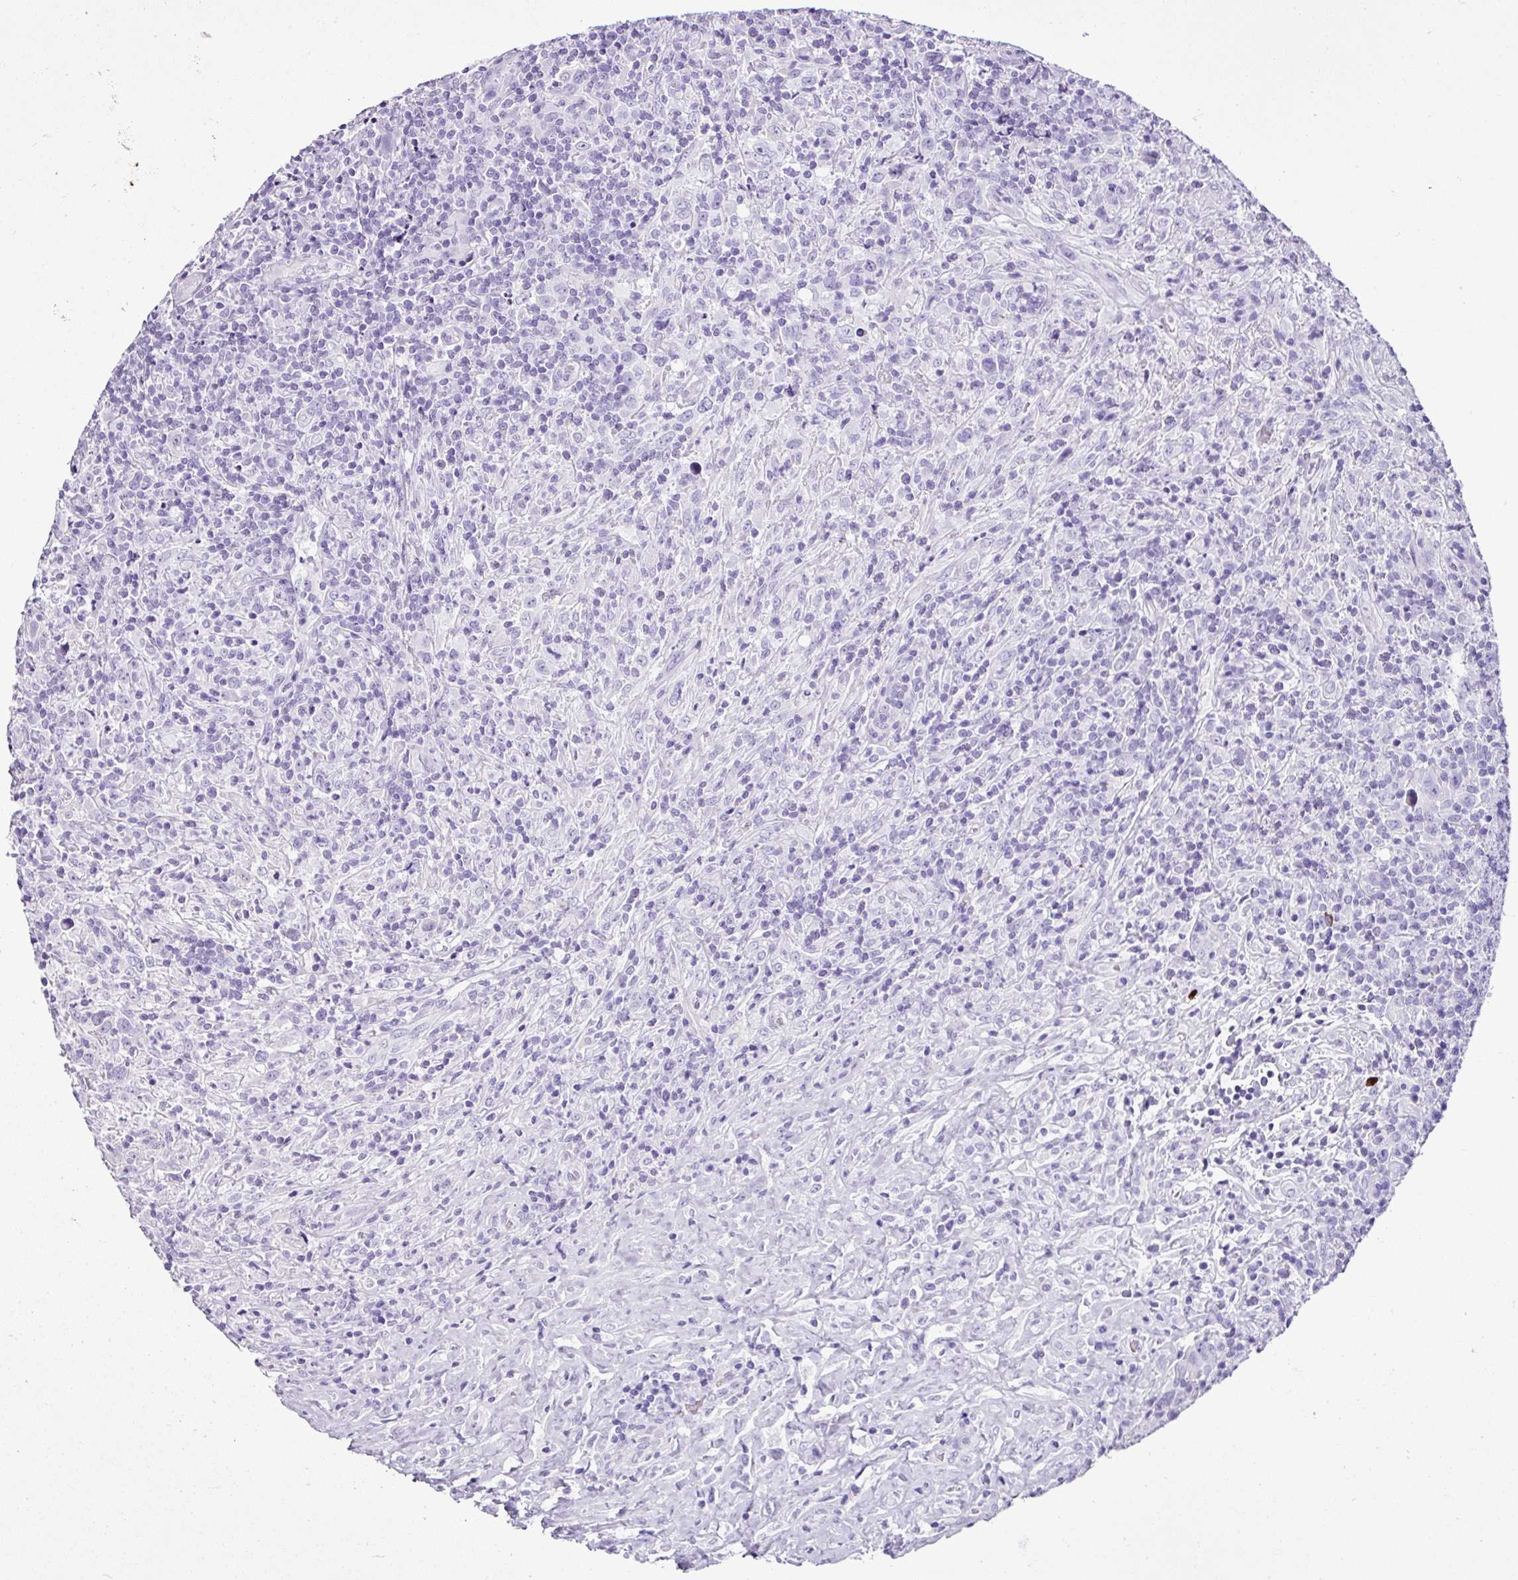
{"staining": {"intensity": "negative", "quantity": "none", "location": "none"}, "tissue": "lymphoma", "cell_type": "Tumor cells", "image_type": "cancer", "snomed": [{"axis": "morphology", "description": "Hodgkin's disease, NOS"}, {"axis": "topography", "description": "Lymph node"}], "caption": "There is no significant staining in tumor cells of Hodgkin's disease. Brightfield microscopy of immunohistochemistry (IHC) stained with DAB (3,3'-diaminobenzidine) (brown) and hematoxylin (blue), captured at high magnification.", "gene": "LILRB4", "patient": {"sex": "female", "age": 18}}